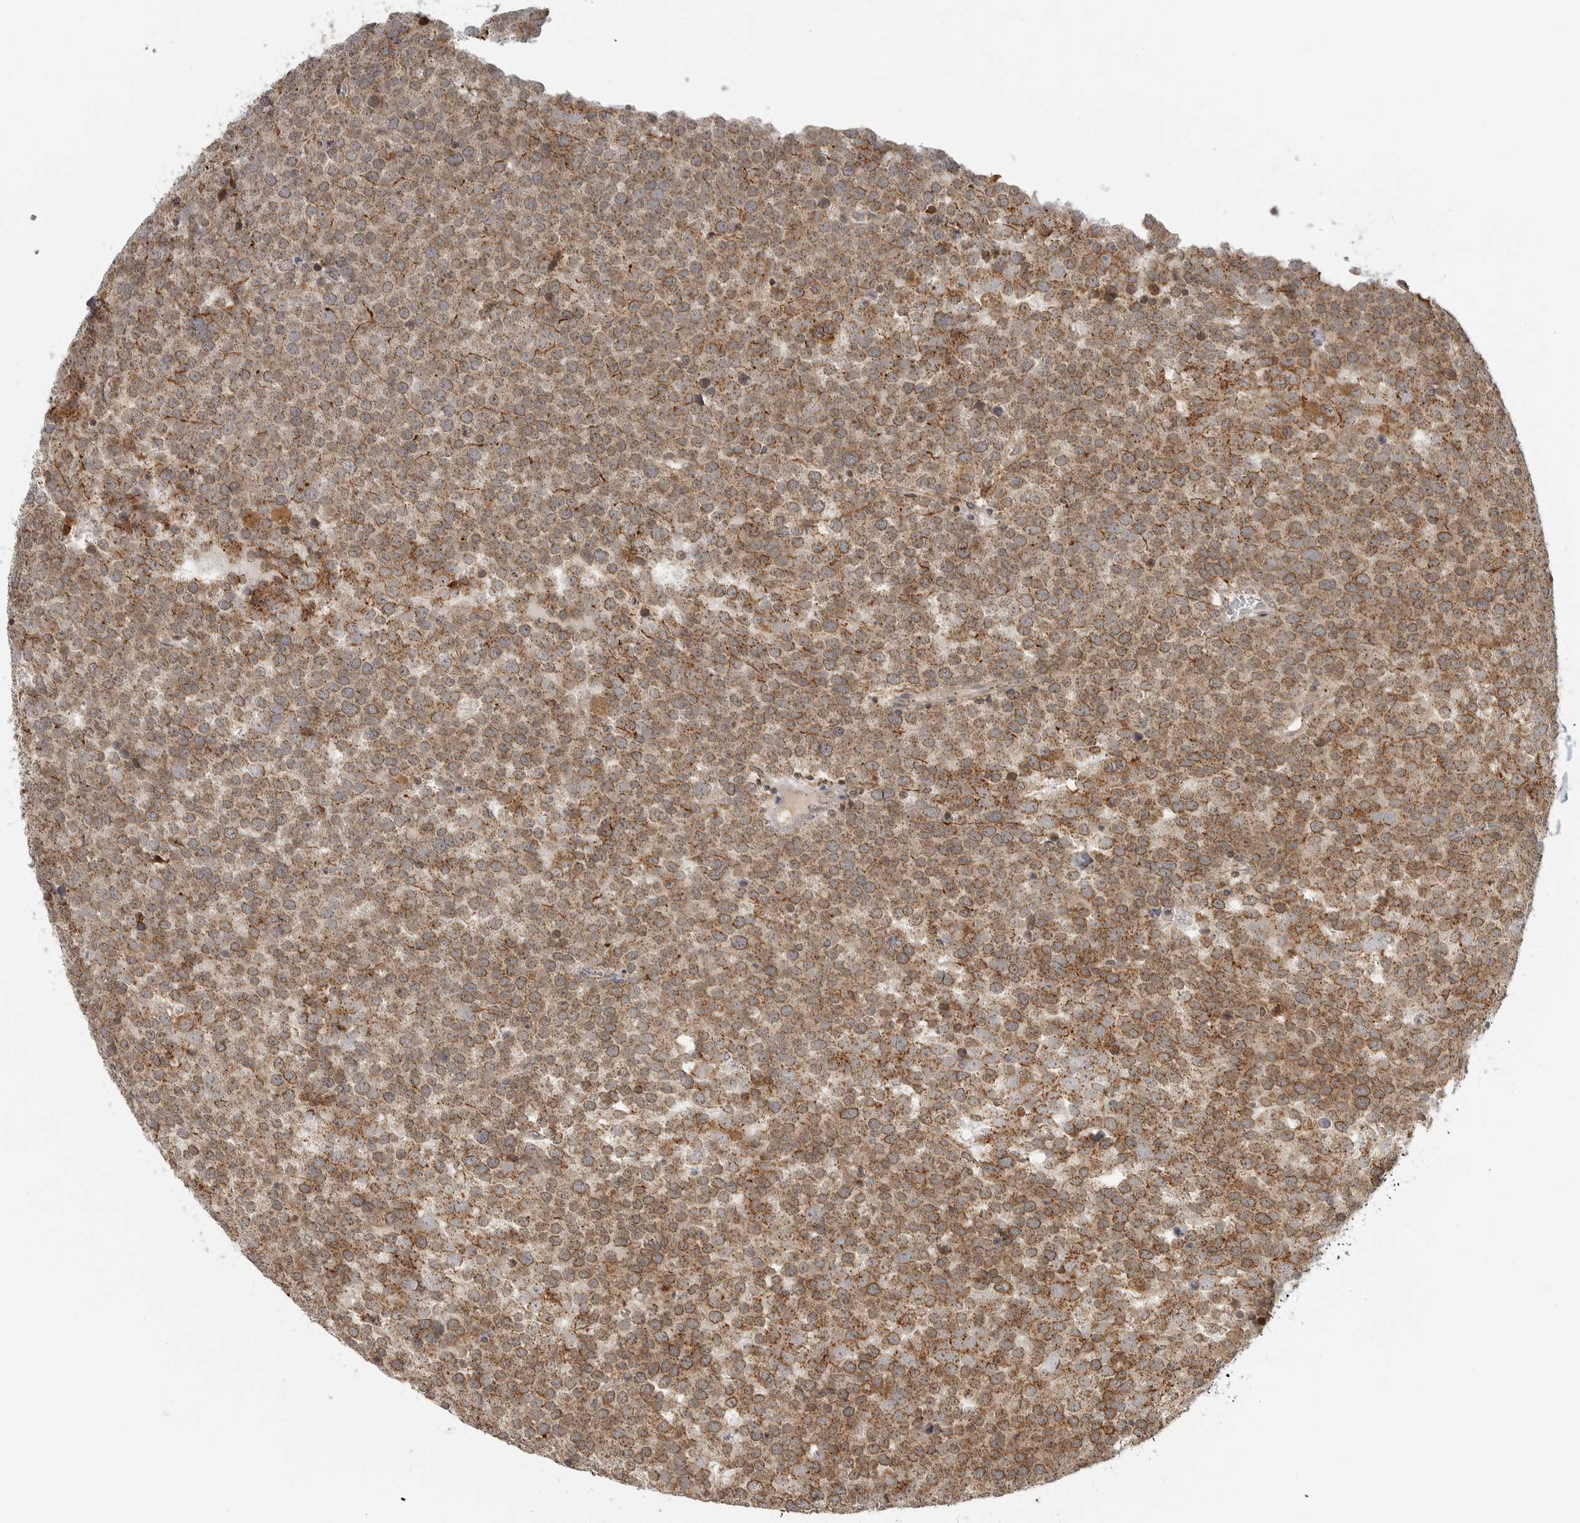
{"staining": {"intensity": "moderate", "quantity": ">75%", "location": "cytoplasmic/membranous"}, "tissue": "testis cancer", "cell_type": "Tumor cells", "image_type": "cancer", "snomed": [{"axis": "morphology", "description": "Seminoma, NOS"}, {"axis": "topography", "description": "Testis"}], "caption": "Moderate cytoplasmic/membranous staining for a protein is appreciated in approximately >75% of tumor cells of testis cancer using immunohistochemistry (IHC).", "gene": "COPA", "patient": {"sex": "male", "age": 71}}